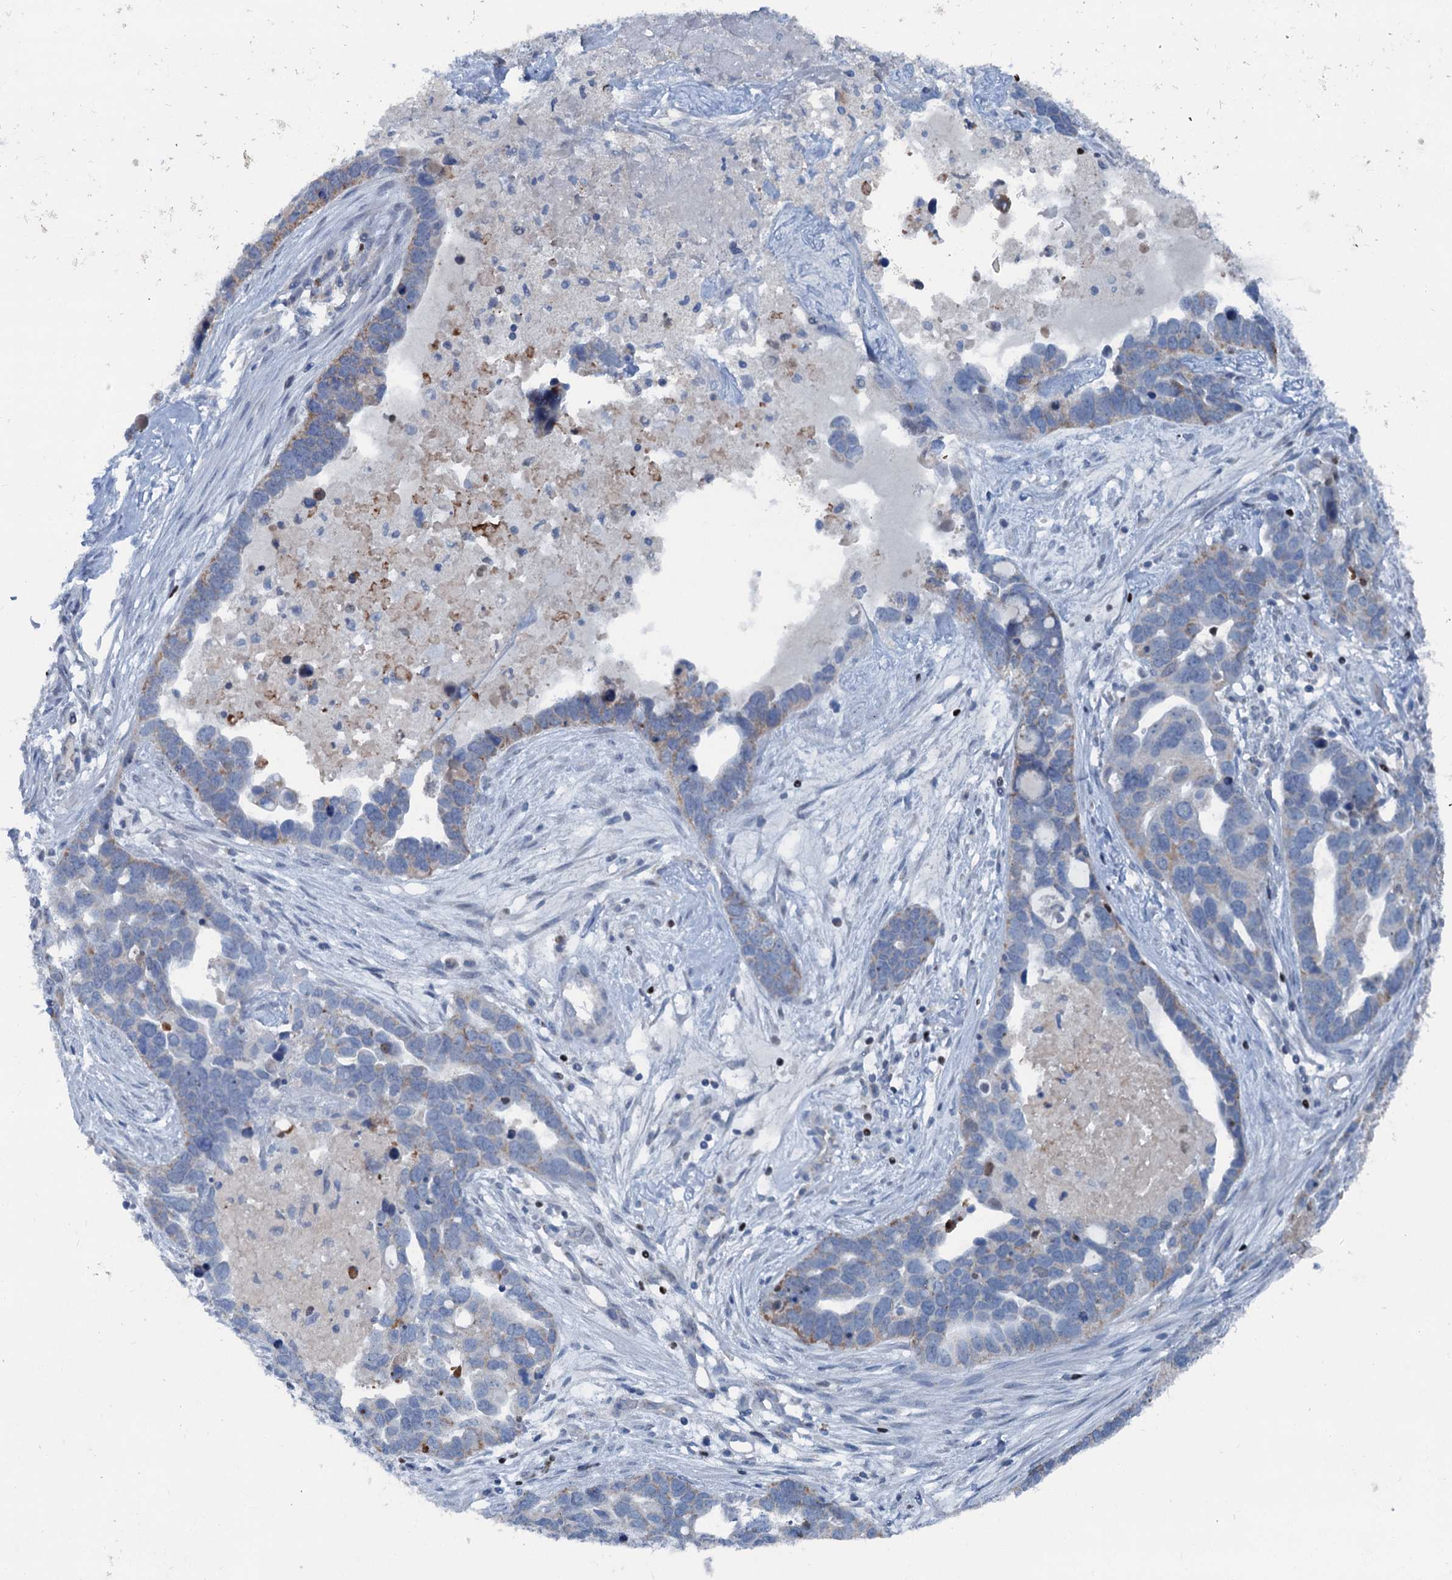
{"staining": {"intensity": "weak", "quantity": "25%-75%", "location": "cytoplasmic/membranous"}, "tissue": "ovarian cancer", "cell_type": "Tumor cells", "image_type": "cancer", "snomed": [{"axis": "morphology", "description": "Cystadenocarcinoma, serous, NOS"}, {"axis": "topography", "description": "Ovary"}], "caption": "Immunohistochemical staining of human ovarian serous cystadenocarcinoma shows low levels of weak cytoplasmic/membranous protein positivity in about 25%-75% of tumor cells. The staining is performed using DAB brown chromogen to label protein expression. The nuclei are counter-stained blue using hematoxylin.", "gene": "ELP4", "patient": {"sex": "female", "age": 54}}